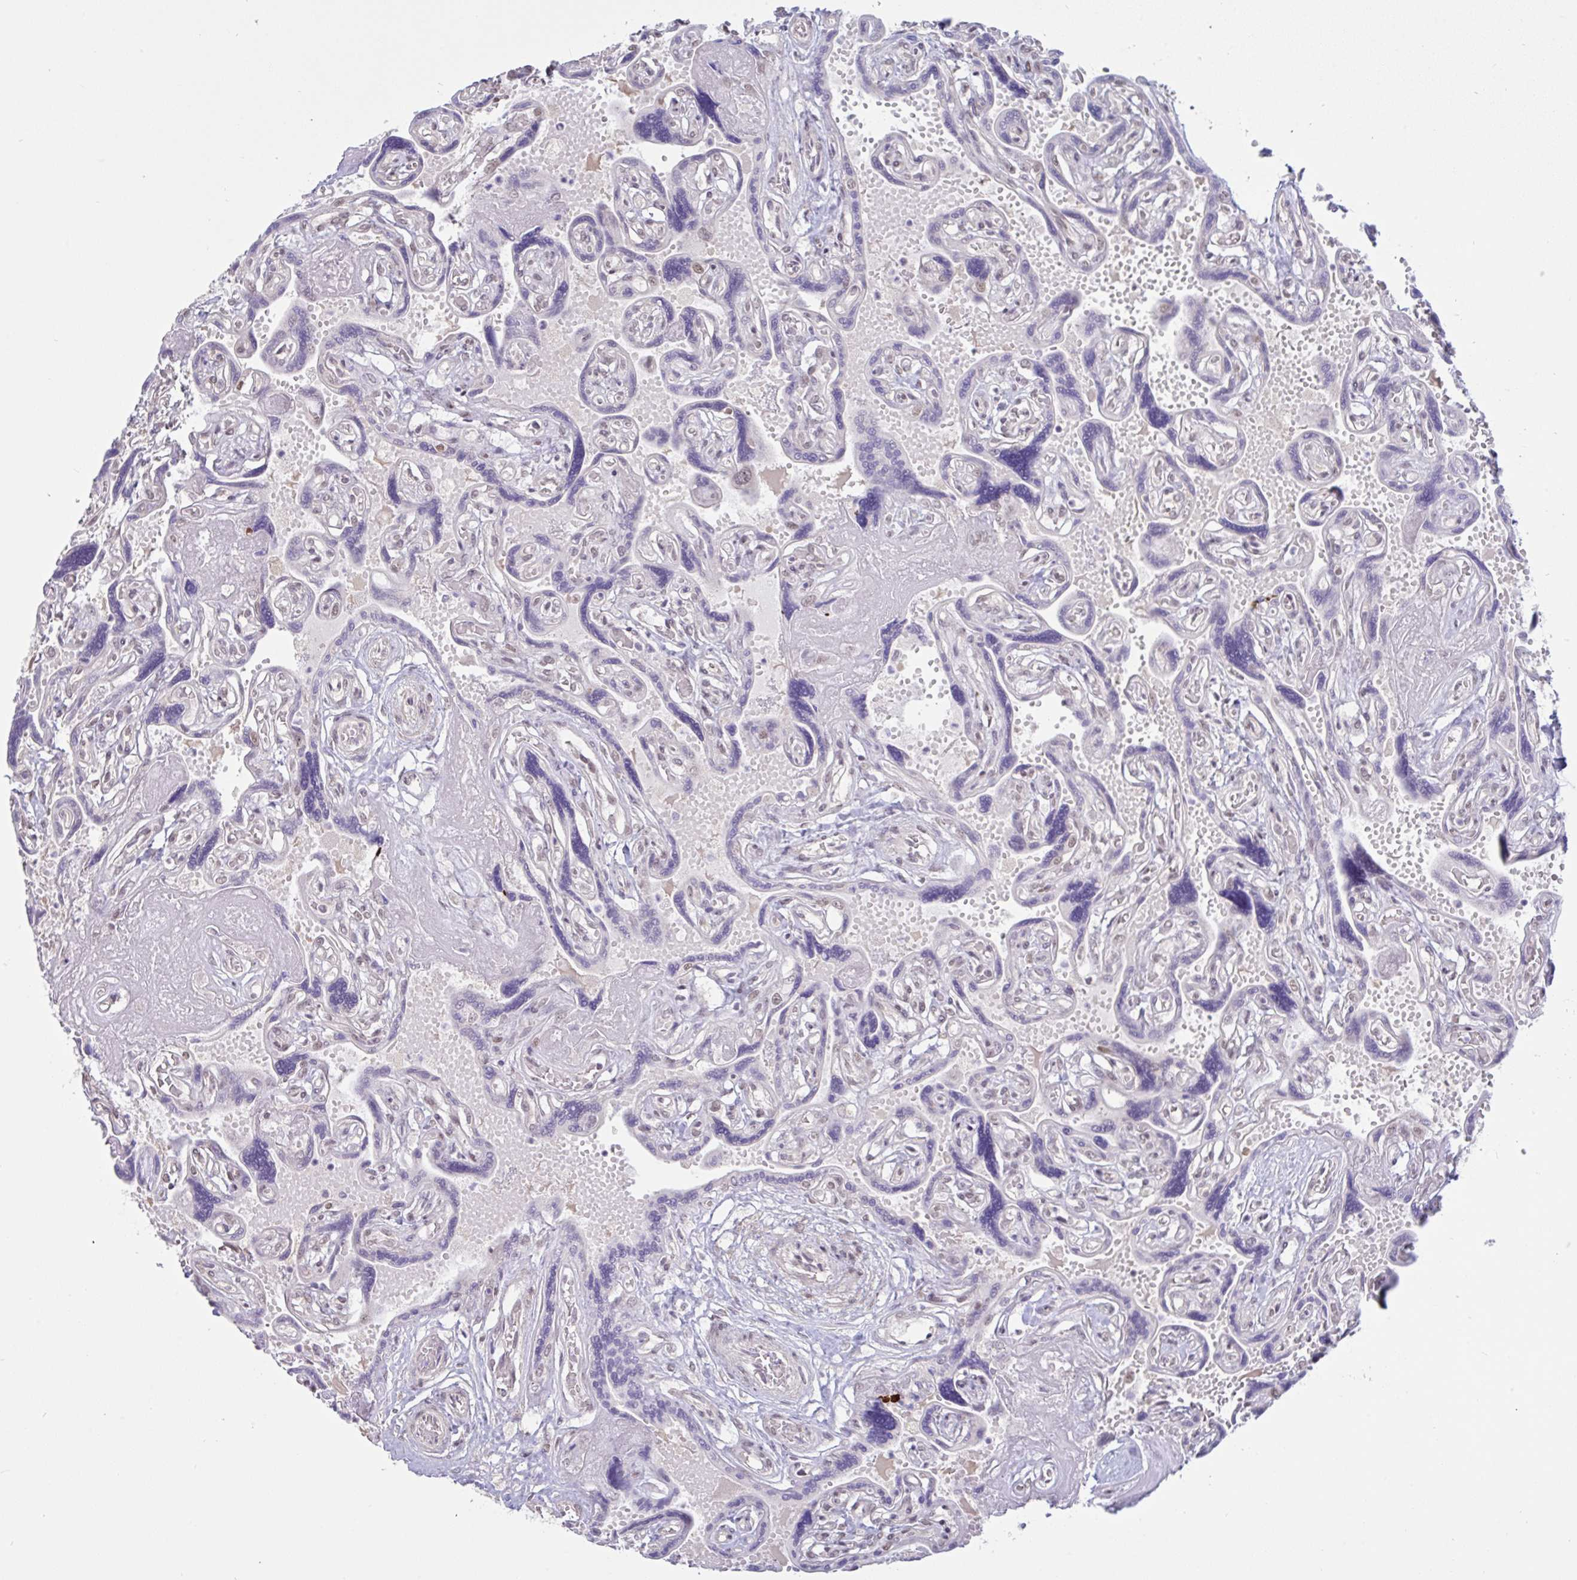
{"staining": {"intensity": "moderate", "quantity": "<25%", "location": "nuclear"}, "tissue": "placenta", "cell_type": "Trophoblastic cells", "image_type": "normal", "snomed": [{"axis": "morphology", "description": "Normal tissue, NOS"}, {"axis": "topography", "description": "Placenta"}], "caption": "Immunohistochemical staining of unremarkable placenta displays low levels of moderate nuclear expression in about <25% of trophoblastic cells.", "gene": "HYPK", "patient": {"sex": "female", "age": 32}}